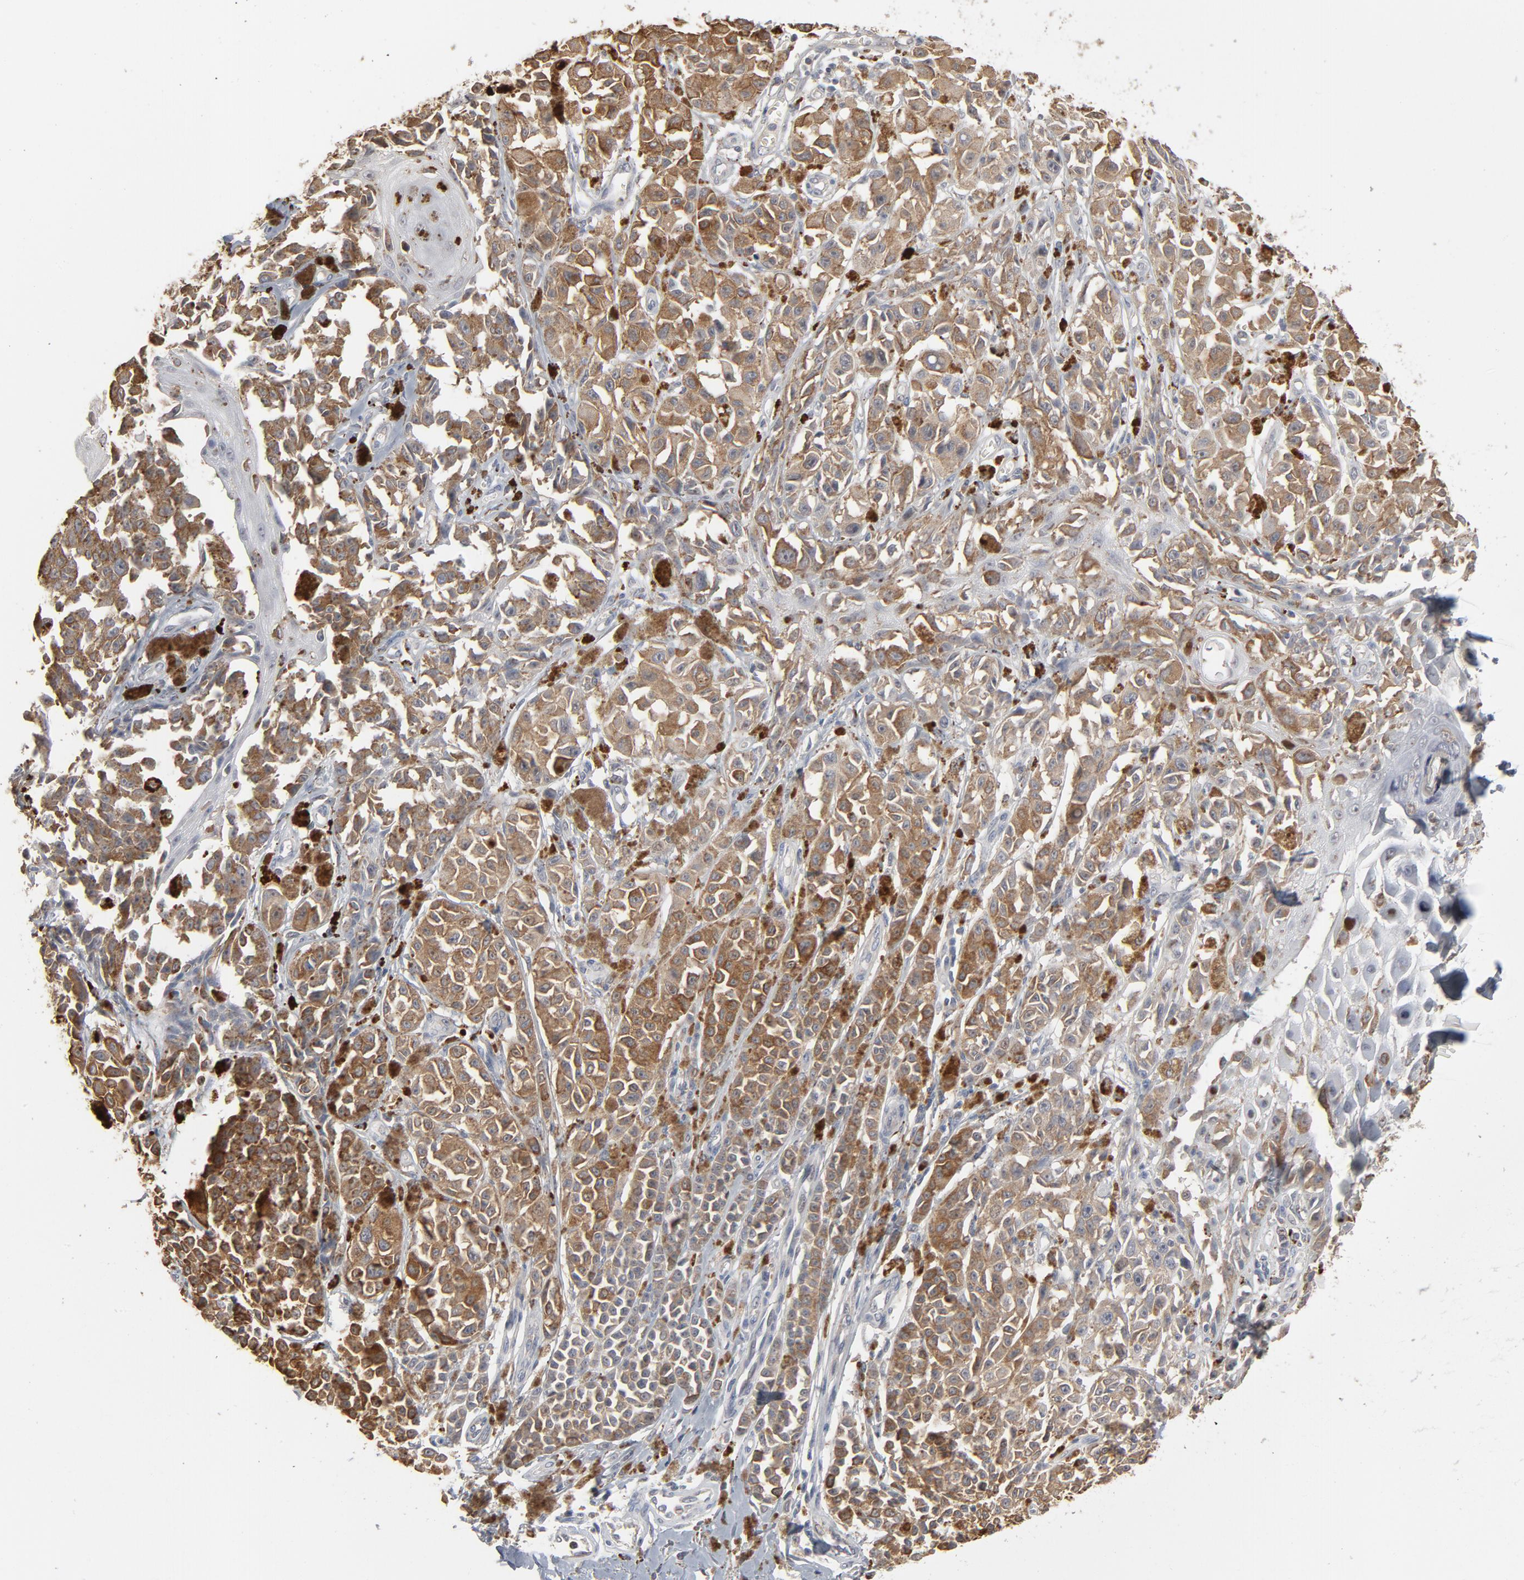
{"staining": {"intensity": "moderate", "quantity": ">75%", "location": "cytoplasmic/membranous"}, "tissue": "melanoma", "cell_type": "Tumor cells", "image_type": "cancer", "snomed": [{"axis": "morphology", "description": "Malignant melanoma, NOS"}, {"axis": "topography", "description": "Skin"}], "caption": "Malignant melanoma tissue reveals moderate cytoplasmic/membranous expression in about >75% of tumor cells (IHC, brightfield microscopy, high magnification).", "gene": "POMT2", "patient": {"sex": "female", "age": 38}}